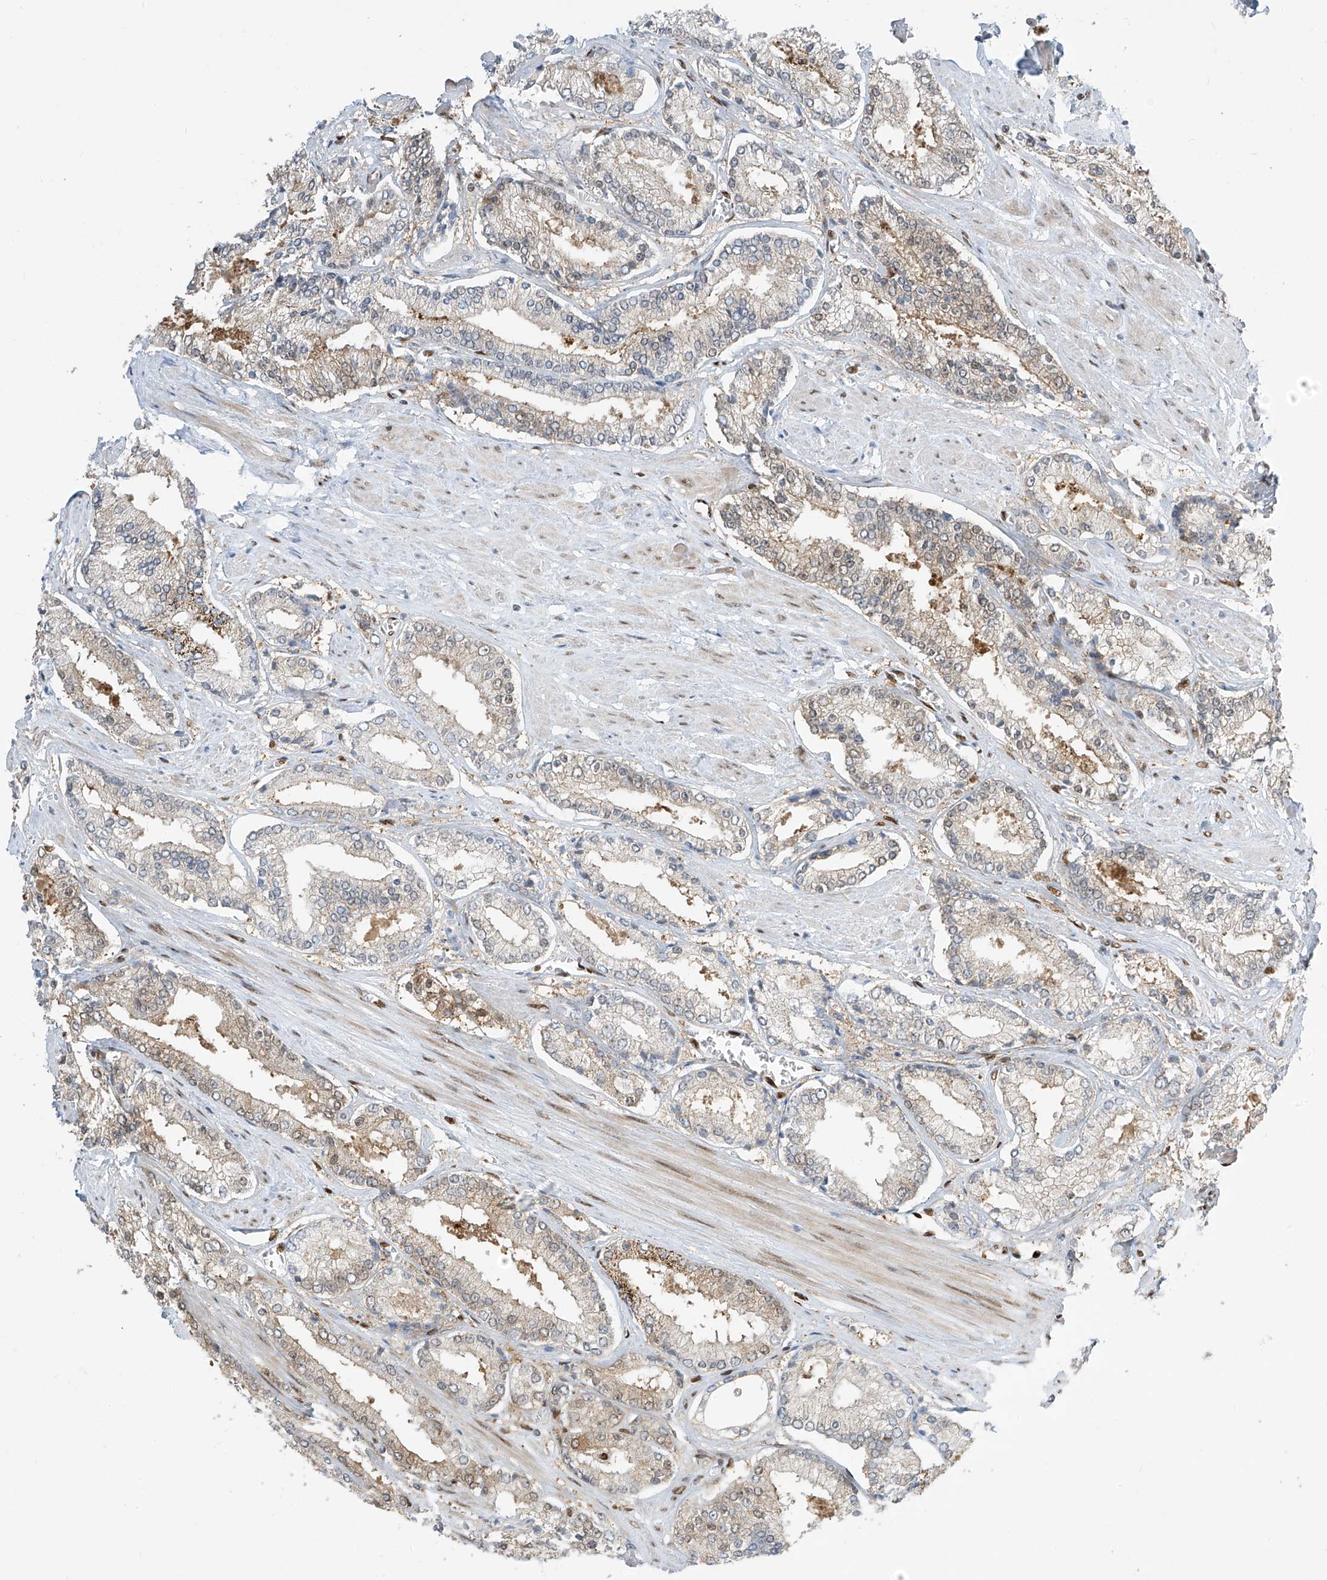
{"staining": {"intensity": "moderate", "quantity": "25%-75%", "location": "cytoplasmic/membranous"}, "tissue": "prostate cancer", "cell_type": "Tumor cells", "image_type": "cancer", "snomed": [{"axis": "morphology", "description": "Adenocarcinoma, Low grade"}, {"axis": "topography", "description": "Prostate"}], "caption": "Approximately 25%-75% of tumor cells in human adenocarcinoma (low-grade) (prostate) reveal moderate cytoplasmic/membranous protein positivity as visualized by brown immunohistochemical staining.", "gene": "PM20D2", "patient": {"sex": "male", "age": 54}}